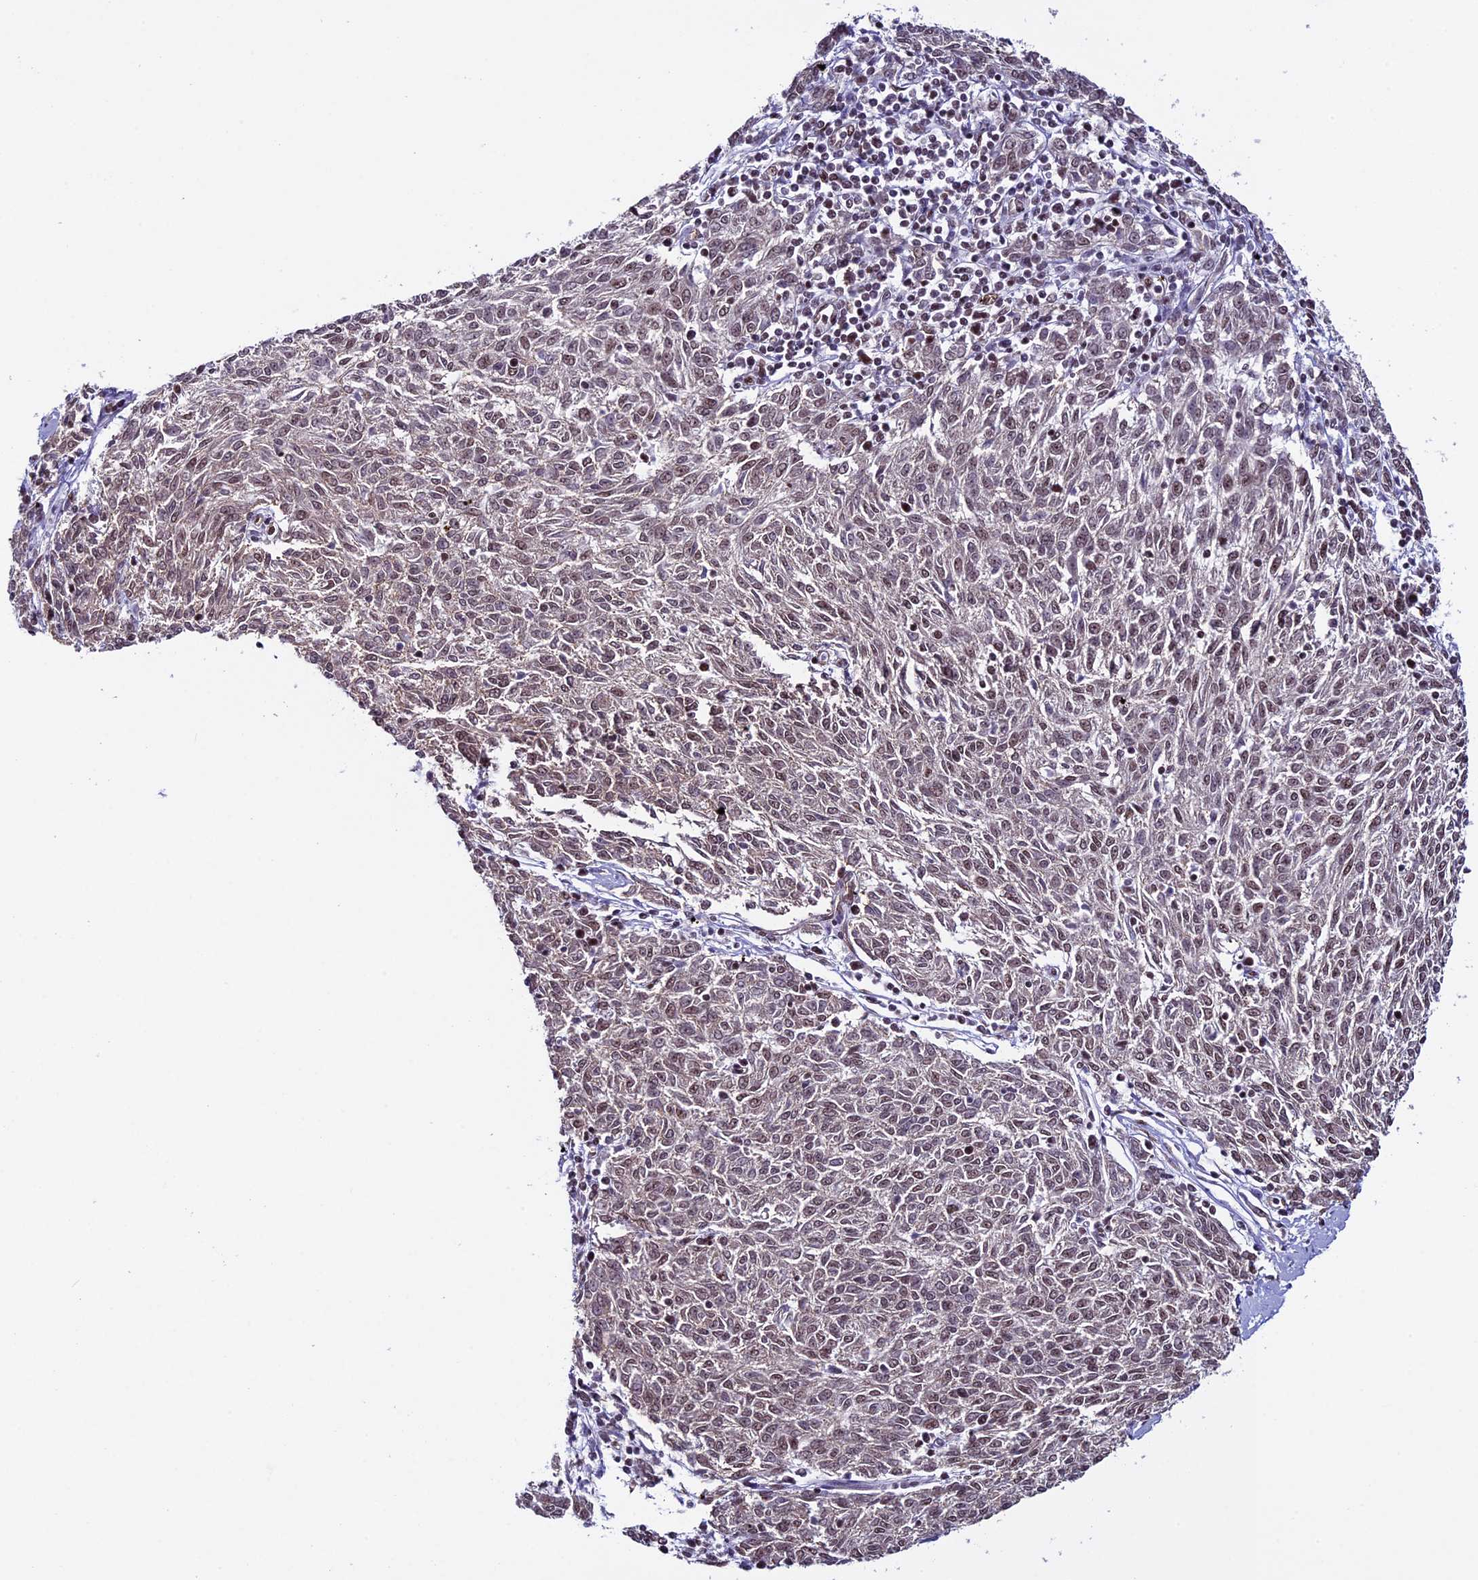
{"staining": {"intensity": "weak", "quantity": ">75%", "location": "nuclear"}, "tissue": "melanoma", "cell_type": "Tumor cells", "image_type": "cancer", "snomed": [{"axis": "morphology", "description": "Malignant melanoma, NOS"}, {"axis": "topography", "description": "Skin"}], "caption": "Weak nuclear protein expression is appreciated in about >75% of tumor cells in melanoma.", "gene": "MPHOSPH8", "patient": {"sex": "female", "age": 72}}